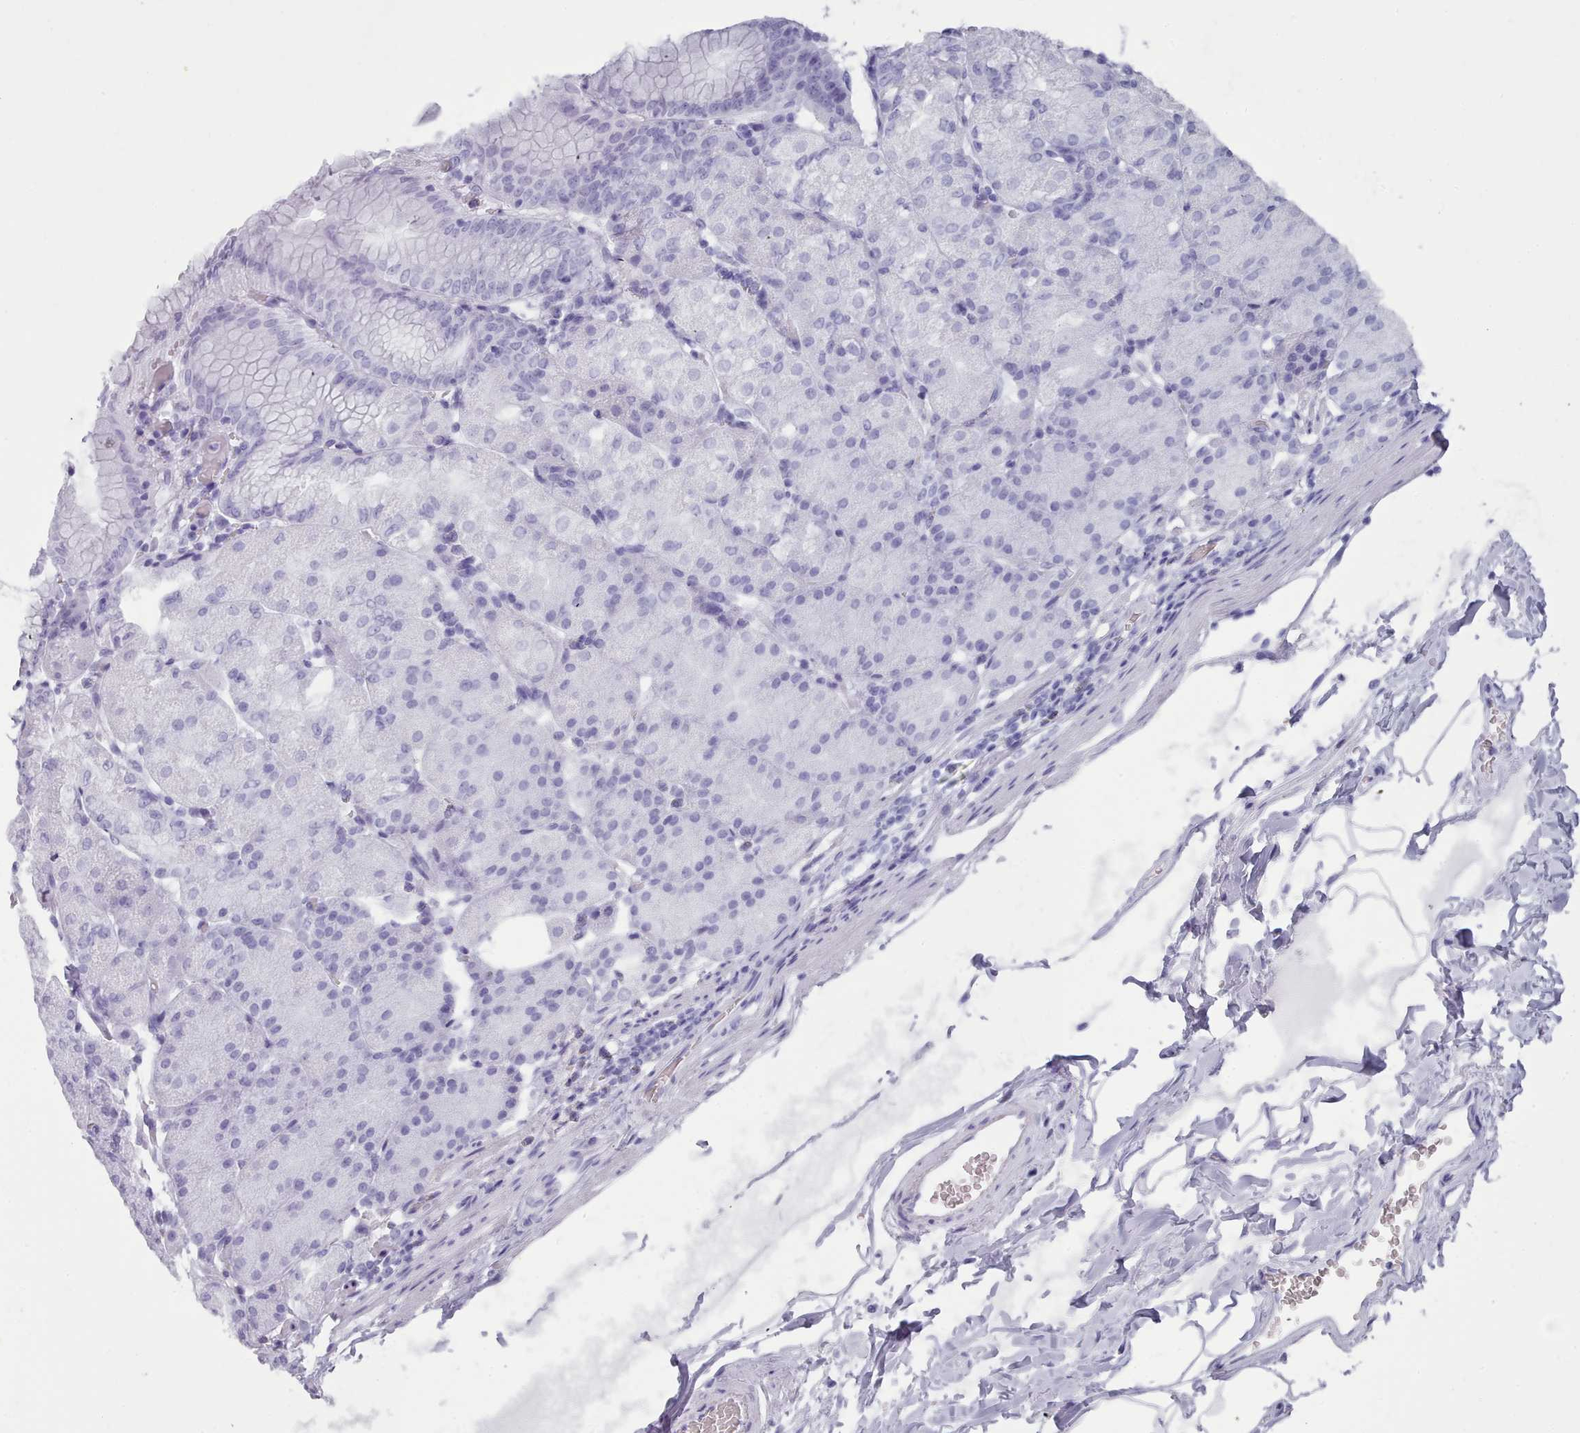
{"staining": {"intensity": "moderate", "quantity": "<25%", "location": "nuclear"}, "tissue": "stomach", "cell_type": "Glandular cells", "image_type": "normal", "snomed": [{"axis": "morphology", "description": "Normal tissue, NOS"}, {"axis": "topography", "description": "Stomach, upper"}, {"axis": "topography", "description": "Stomach, lower"}], "caption": "Protein analysis of benign stomach reveals moderate nuclear positivity in about <25% of glandular cells. The protein of interest is shown in brown color, while the nuclei are stained blue.", "gene": "GINS1", "patient": {"sex": "male", "age": 62}}